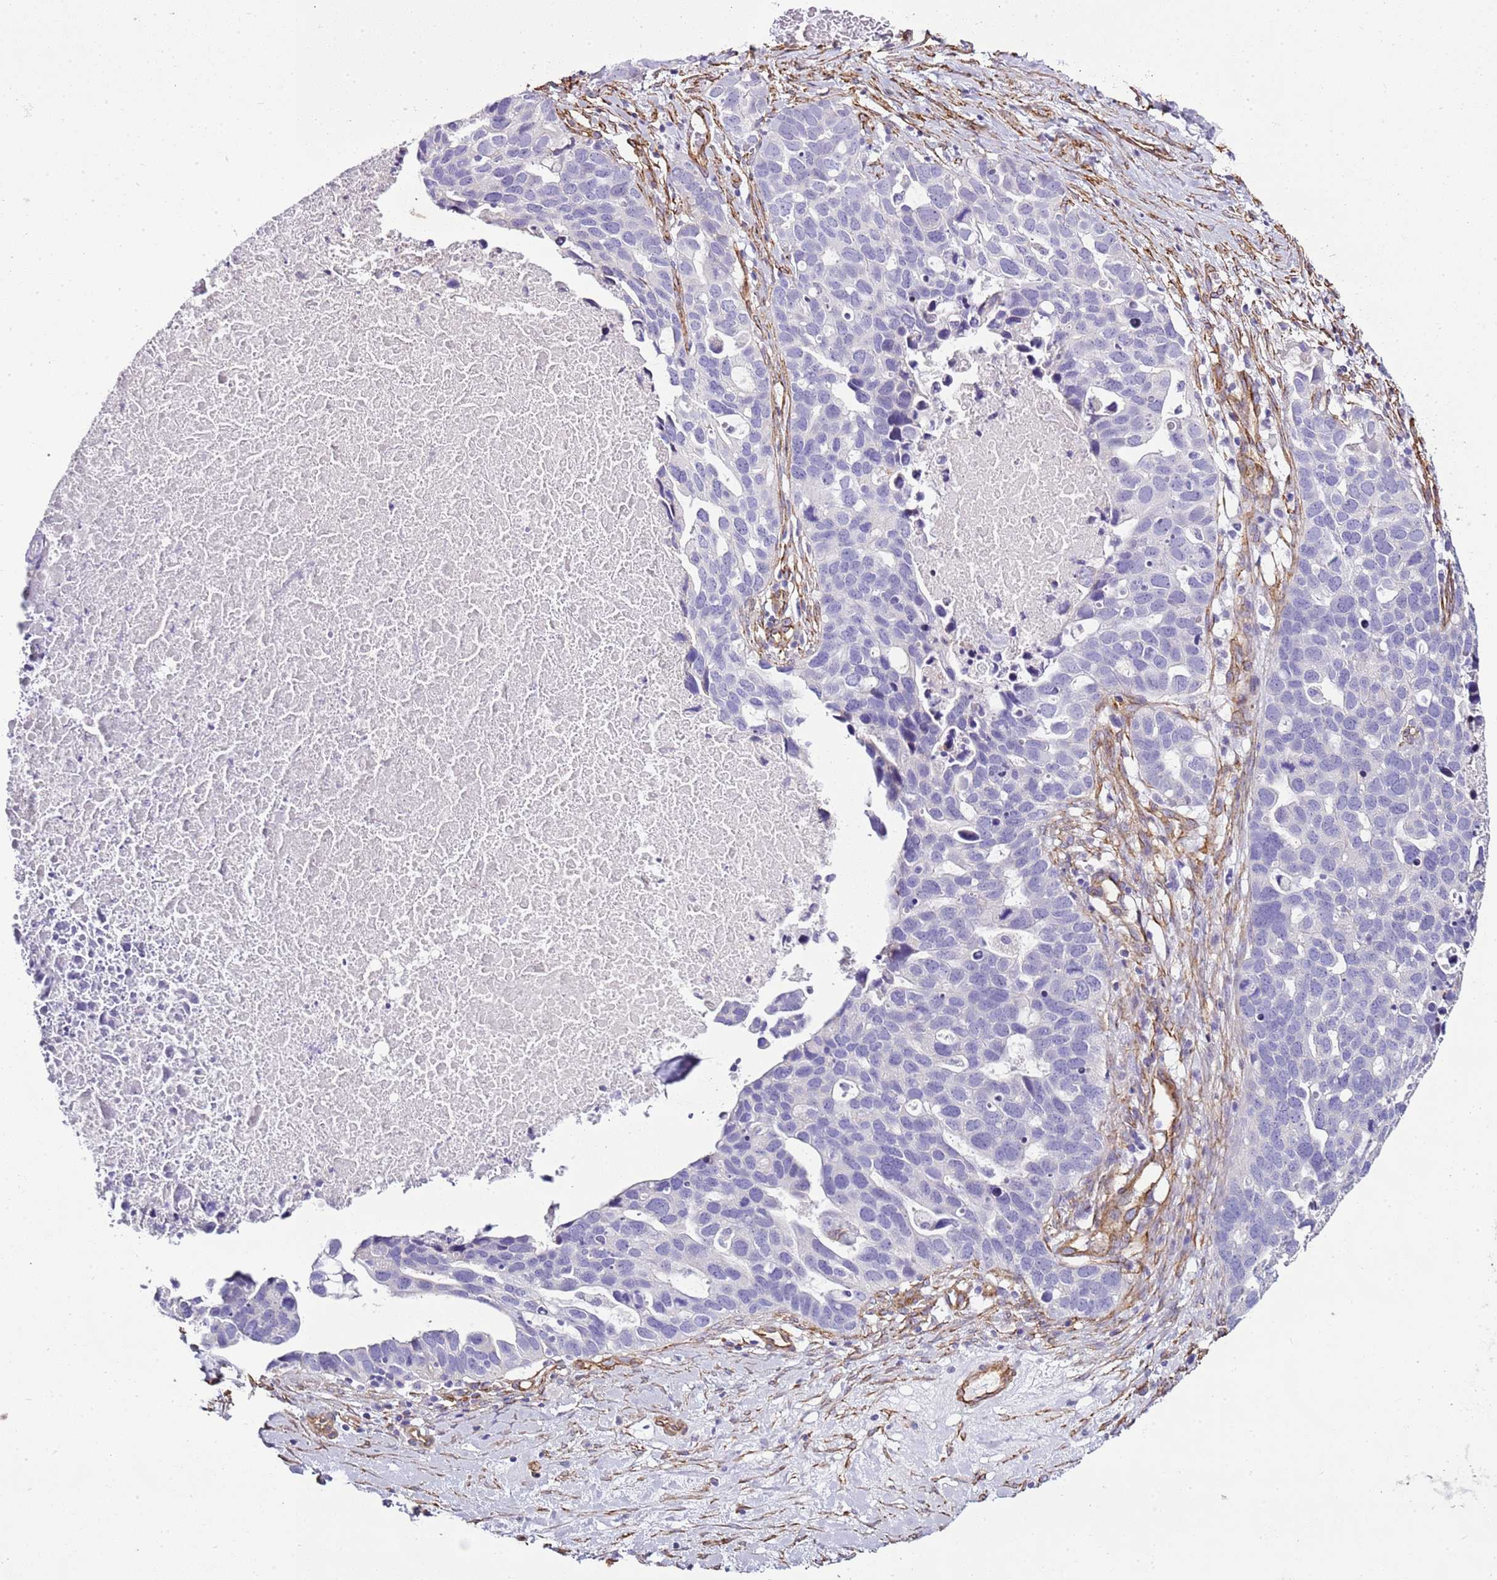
{"staining": {"intensity": "negative", "quantity": "none", "location": "none"}, "tissue": "ovarian cancer", "cell_type": "Tumor cells", "image_type": "cancer", "snomed": [{"axis": "morphology", "description": "Cystadenocarcinoma, serous, NOS"}, {"axis": "topography", "description": "Ovary"}], "caption": "Ovarian serous cystadenocarcinoma was stained to show a protein in brown. There is no significant positivity in tumor cells.", "gene": "CTDSPL", "patient": {"sex": "female", "age": 54}}